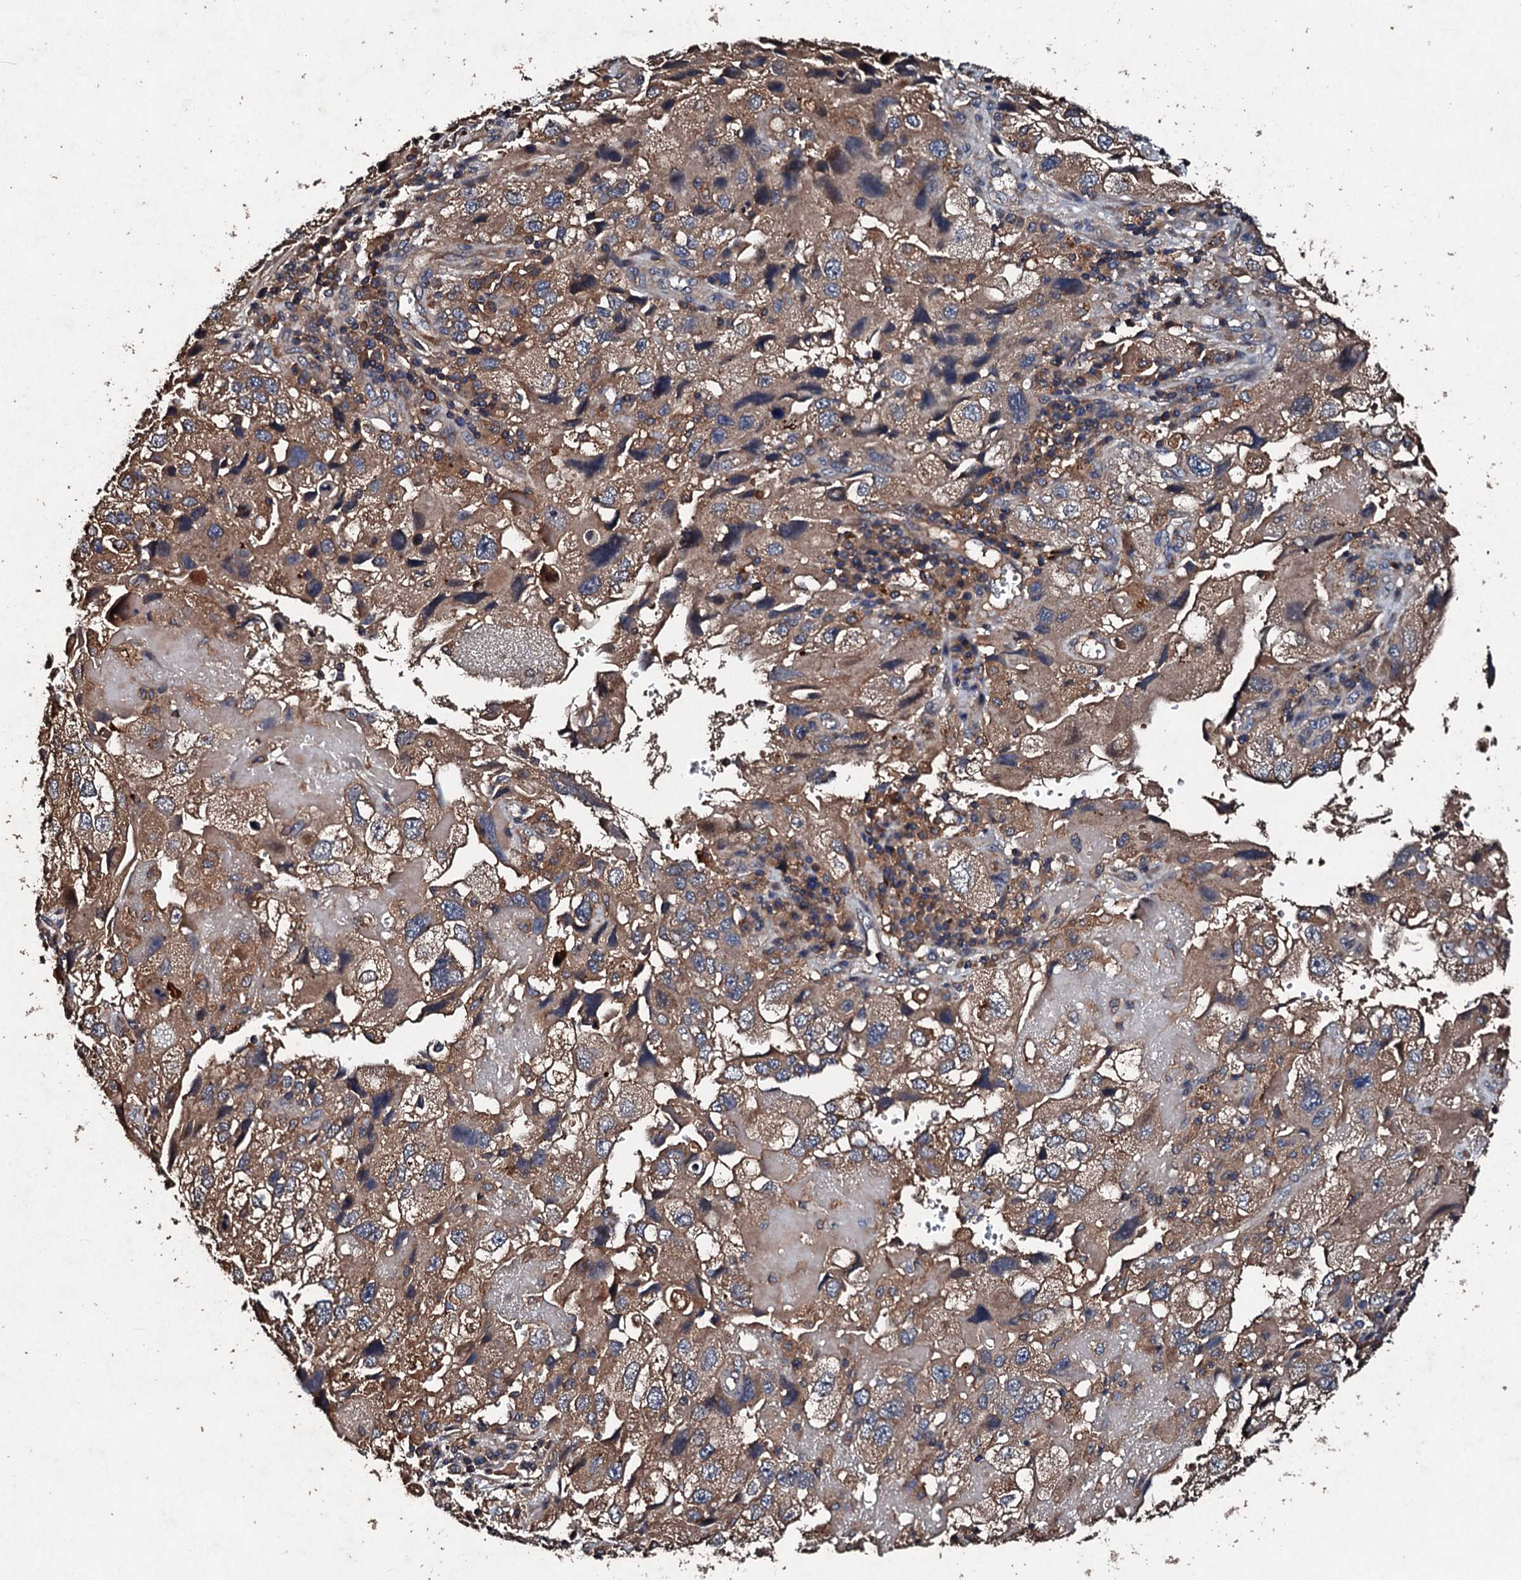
{"staining": {"intensity": "moderate", "quantity": ">75%", "location": "cytoplasmic/membranous"}, "tissue": "endometrial cancer", "cell_type": "Tumor cells", "image_type": "cancer", "snomed": [{"axis": "morphology", "description": "Adenocarcinoma, NOS"}, {"axis": "topography", "description": "Endometrium"}], "caption": "Immunohistochemical staining of human adenocarcinoma (endometrial) displays medium levels of moderate cytoplasmic/membranous staining in approximately >75% of tumor cells.", "gene": "KERA", "patient": {"sex": "female", "age": 49}}